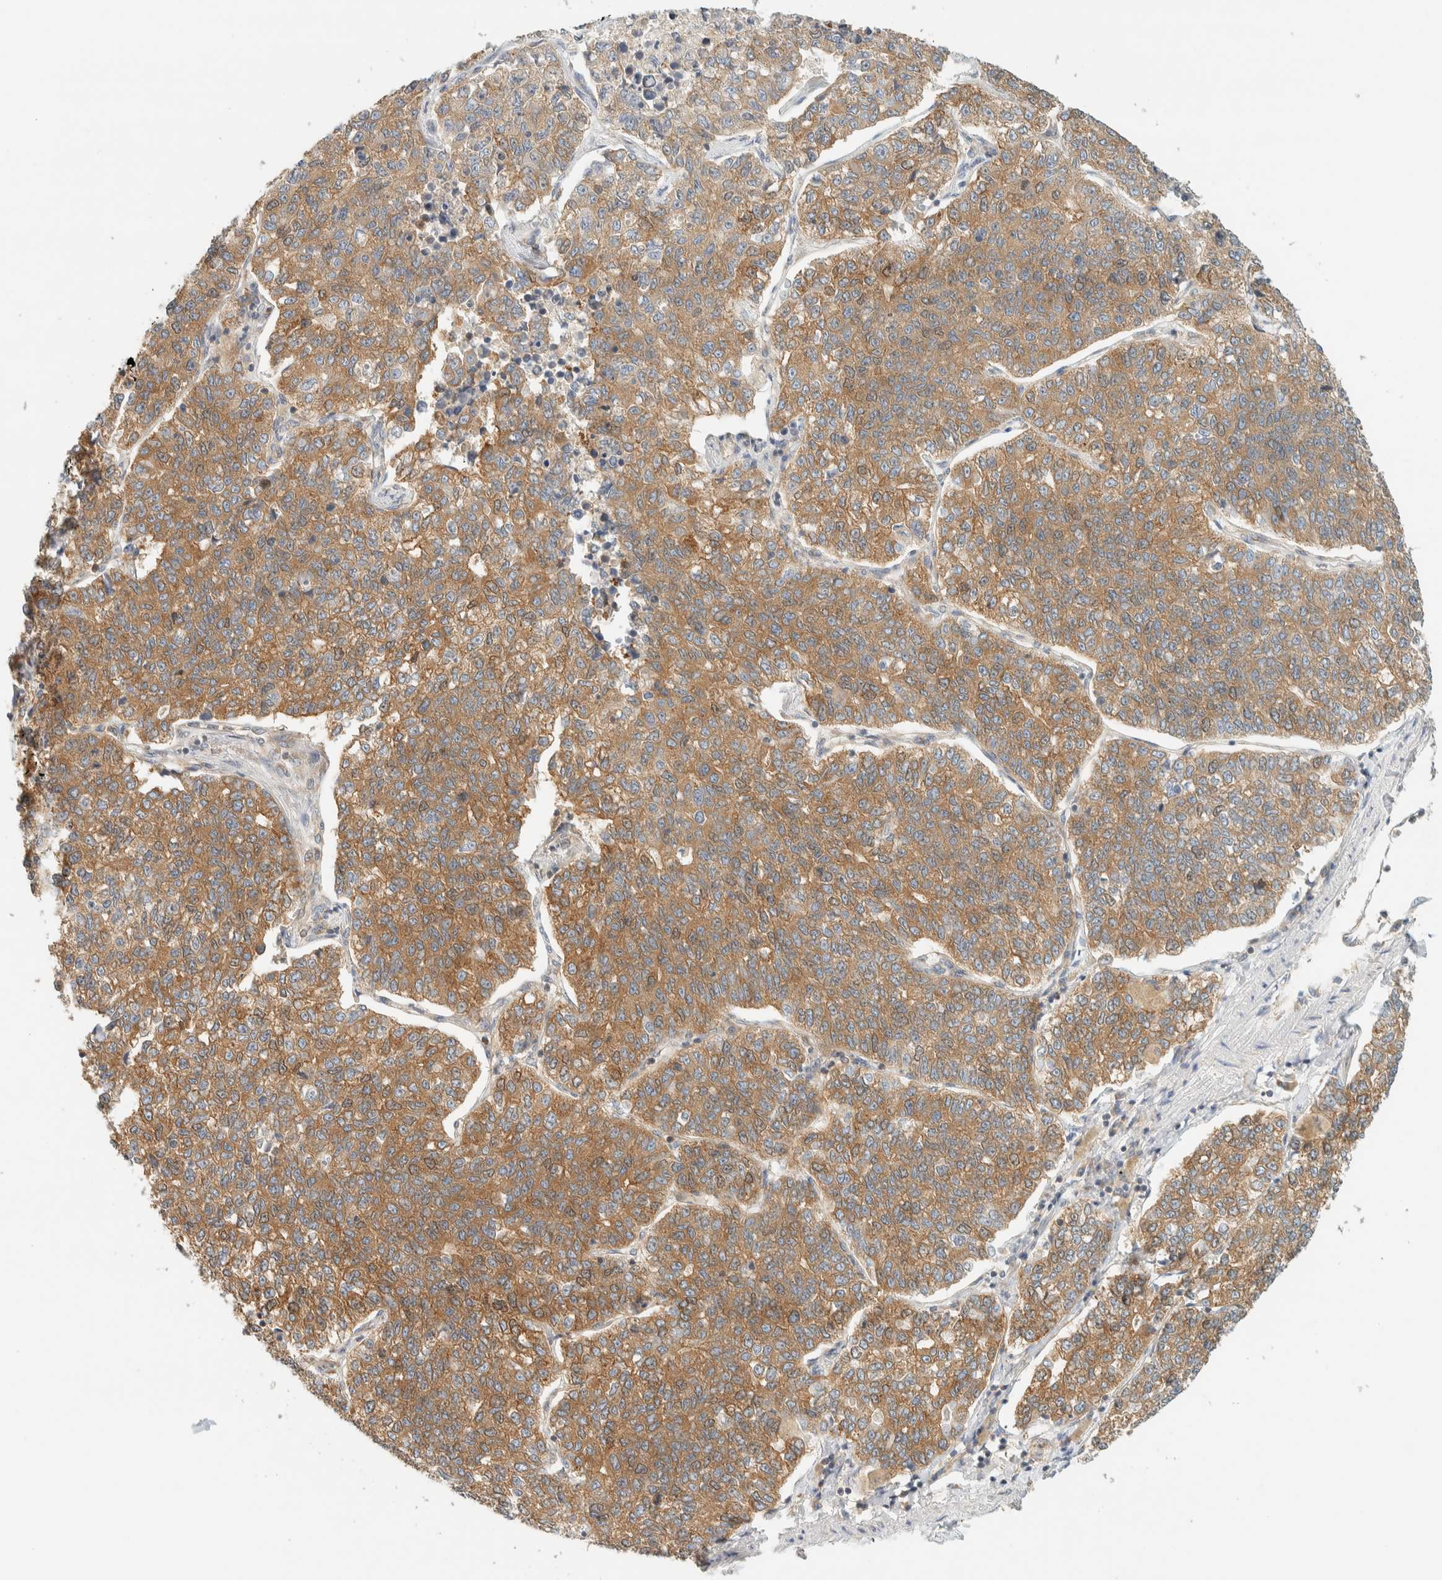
{"staining": {"intensity": "moderate", "quantity": ">75%", "location": "cytoplasmic/membranous"}, "tissue": "lung cancer", "cell_type": "Tumor cells", "image_type": "cancer", "snomed": [{"axis": "morphology", "description": "Adenocarcinoma, NOS"}, {"axis": "topography", "description": "Lung"}], "caption": "Immunohistochemical staining of human lung cancer (adenocarcinoma) demonstrates medium levels of moderate cytoplasmic/membranous protein positivity in approximately >75% of tumor cells.", "gene": "ARFGEF1", "patient": {"sex": "male", "age": 49}}